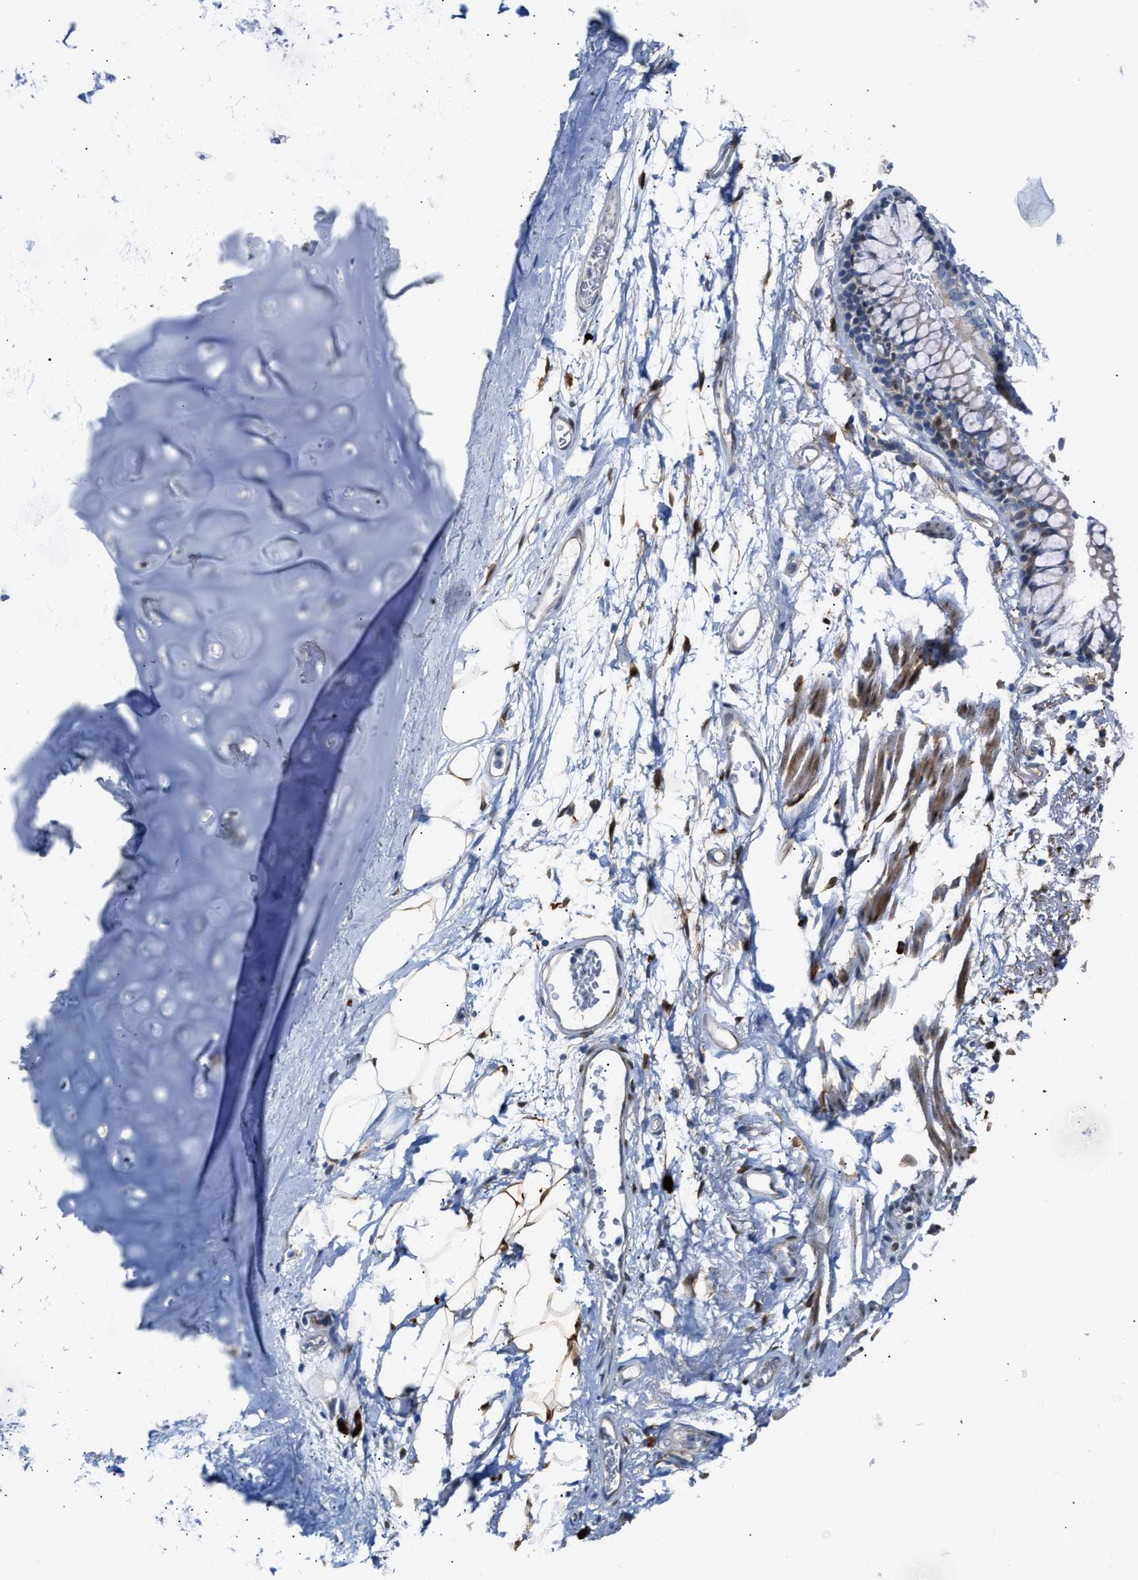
{"staining": {"intensity": "moderate", "quantity": "<25%", "location": "cytoplasmic/membranous"}, "tissue": "adipose tissue", "cell_type": "Adipocytes", "image_type": "normal", "snomed": [{"axis": "morphology", "description": "Normal tissue, NOS"}, {"axis": "topography", "description": "Cartilage tissue"}, {"axis": "topography", "description": "Bronchus"}], "caption": "Adipose tissue stained with immunohistochemistry shows moderate cytoplasmic/membranous staining in about <25% of adipocytes. (DAB = brown stain, brightfield microscopy at high magnification).", "gene": "FHL1", "patient": {"sex": "female", "age": 73}}